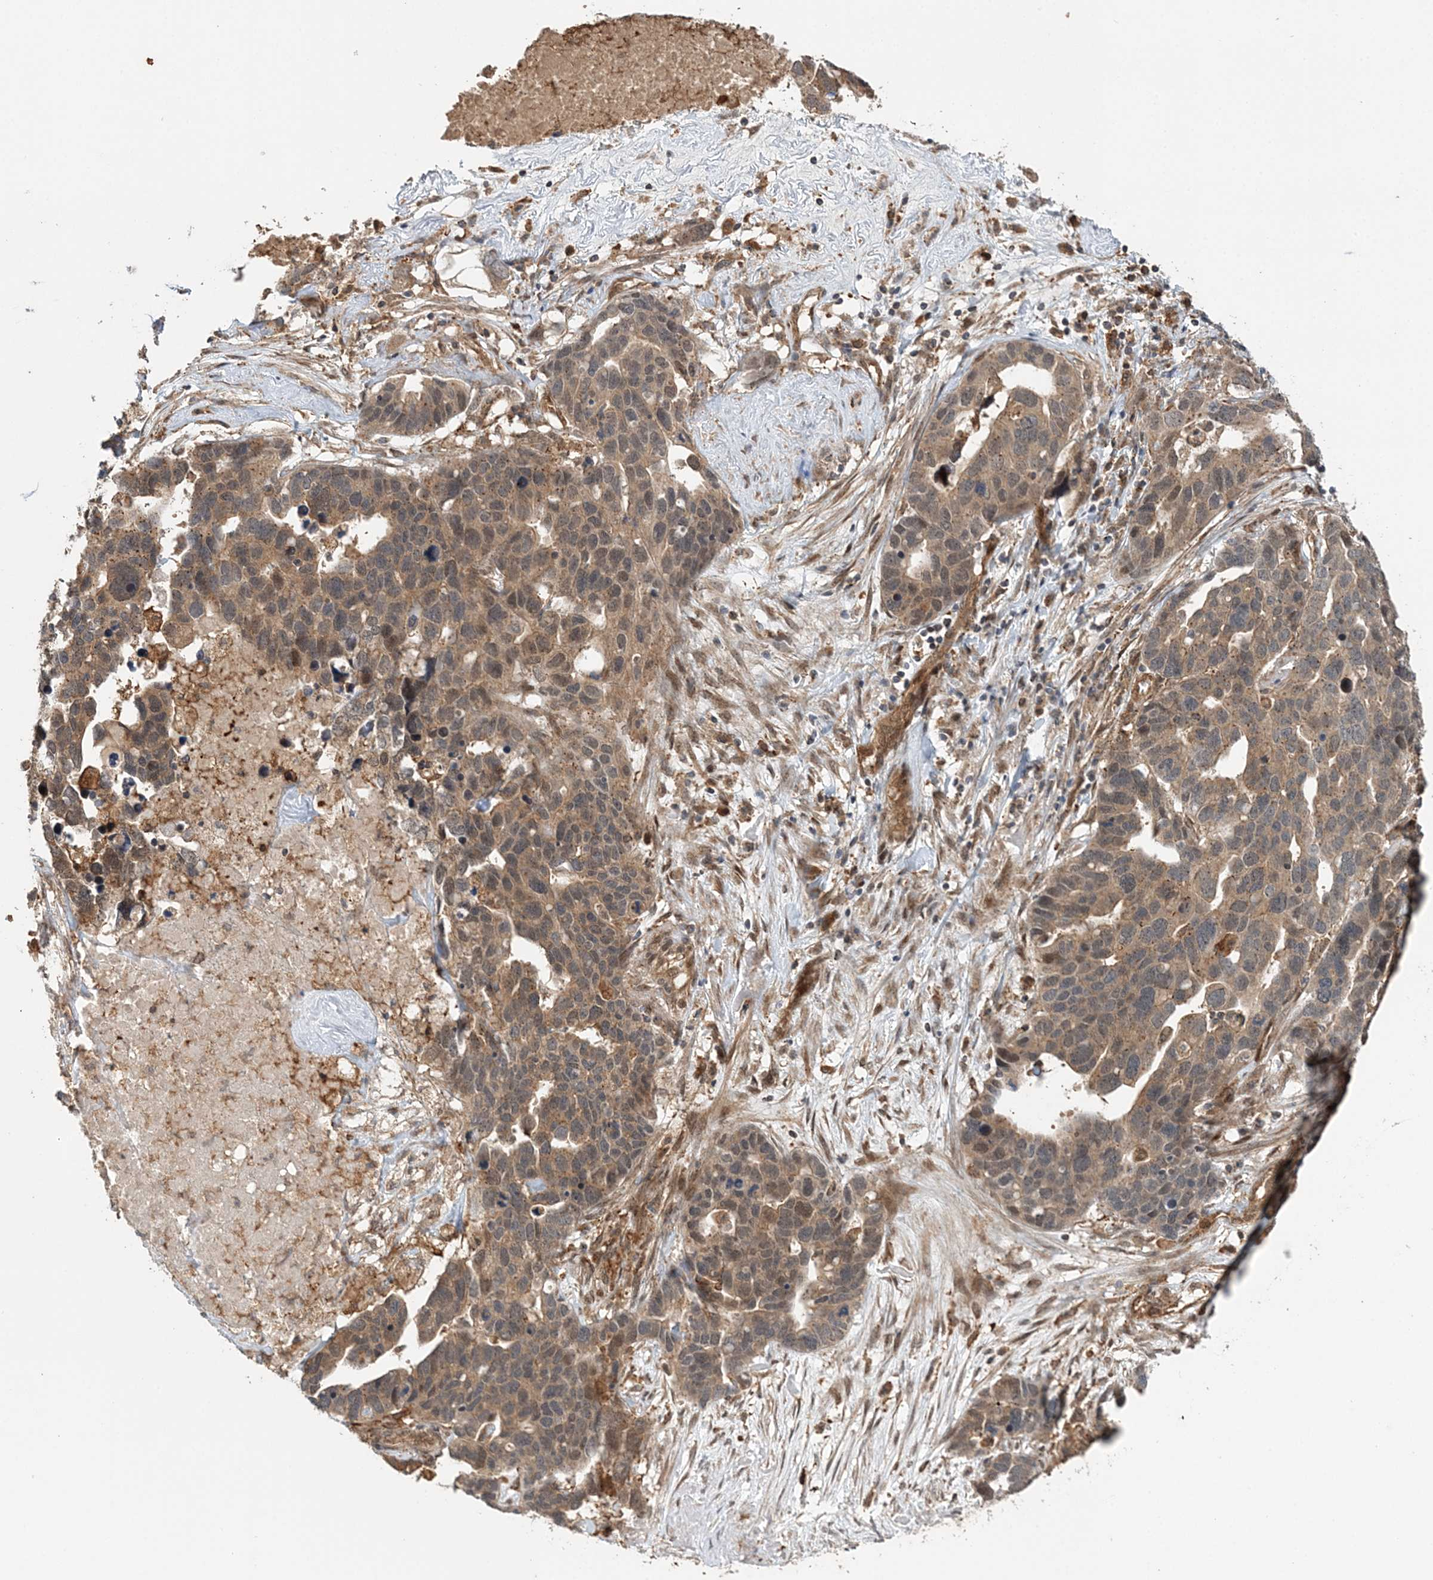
{"staining": {"intensity": "moderate", "quantity": ">75%", "location": "cytoplasmic/membranous"}, "tissue": "ovarian cancer", "cell_type": "Tumor cells", "image_type": "cancer", "snomed": [{"axis": "morphology", "description": "Cystadenocarcinoma, serous, NOS"}, {"axis": "topography", "description": "Ovary"}], "caption": "Moderate cytoplasmic/membranous expression for a protein is identified in approximately >75% of tumor cells of serous cystadenocarcinoma (ovarian) using immunohistochemistry.", "gene": "UBTD2", "patient": {"sex": "female", "age": 54}}